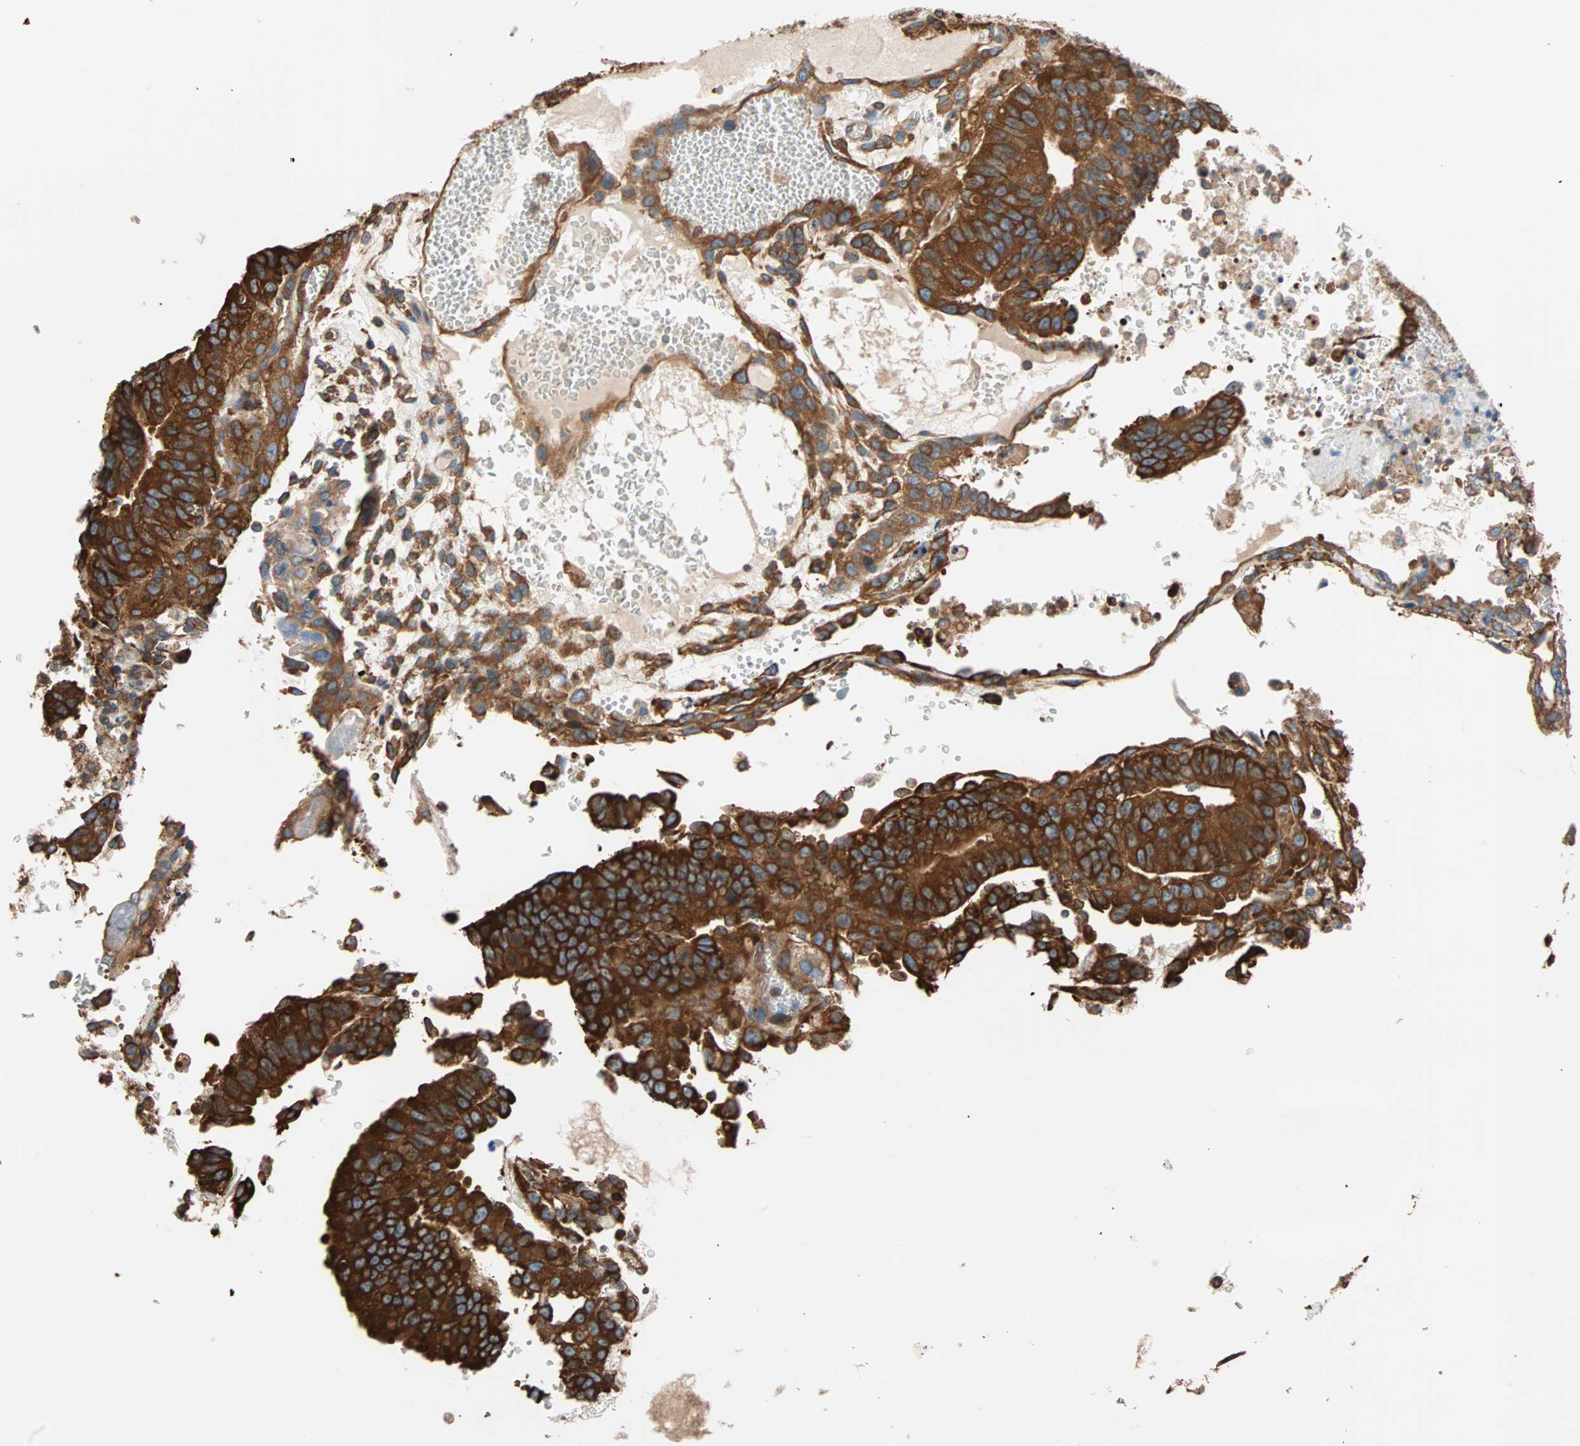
{"staining": {"intensity": "strong", "quantity": ">75%", "location": "cytoplasmic/membranous"}, "tissue": "testis cancer", "cell_type": "Tumor cells", "image_type": "cancer", "snomed": [{"axis": "morphology", "description": "Seminoma, NOS"}, {"axis": "morphology", "description": "Carcinoma, Embryonal, NOS"}, {"axis": "topography", "description": "Testis"}], "caption": "Testis cancer stained with a brown dye reveals strong cytoplasmic/membranous positive staining in approximately >75% of tumor cells.", "gene": "EEF2", "patient": {"sex": "male", "age": 52}}